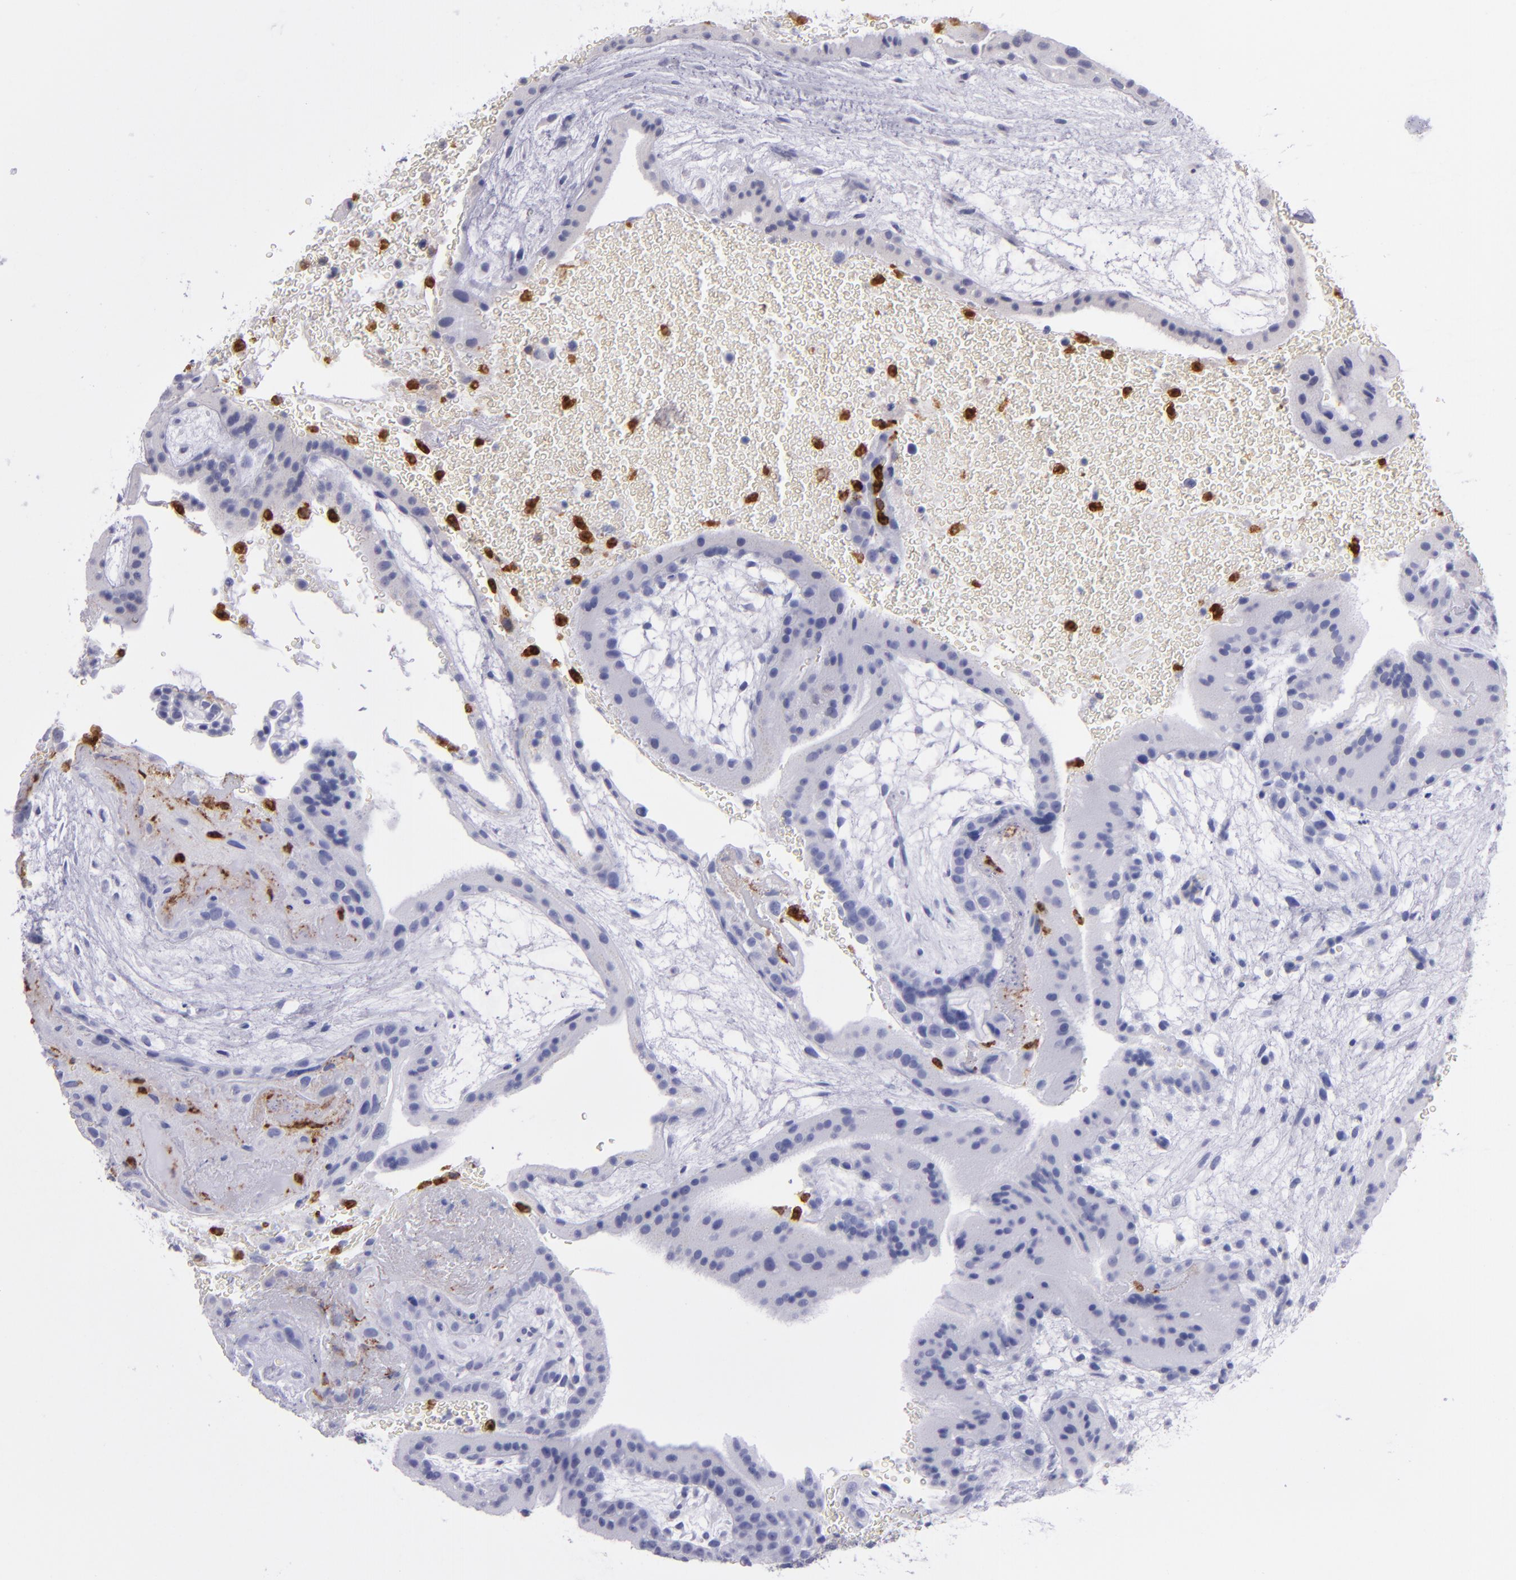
{"staining": {"intensity": "negative", "quantity": "none", "location": "none"}, "tissue": "placenta", "cell_type": "Trophoblastic cells", "image_type": "normal", "snomed": [{"axis": "morphology", "description": "Normal tissue, NOS"}, {"axis": "topography", "description": "Placenta"}], "caption": "Immunohistochemistry histopathology image of benign placenta: placenta stained with DAB exhibits no significant protein positivity in trophoblastic cells.", "gene": "CR1", "patient": {"sex": "female", "age": 19}}